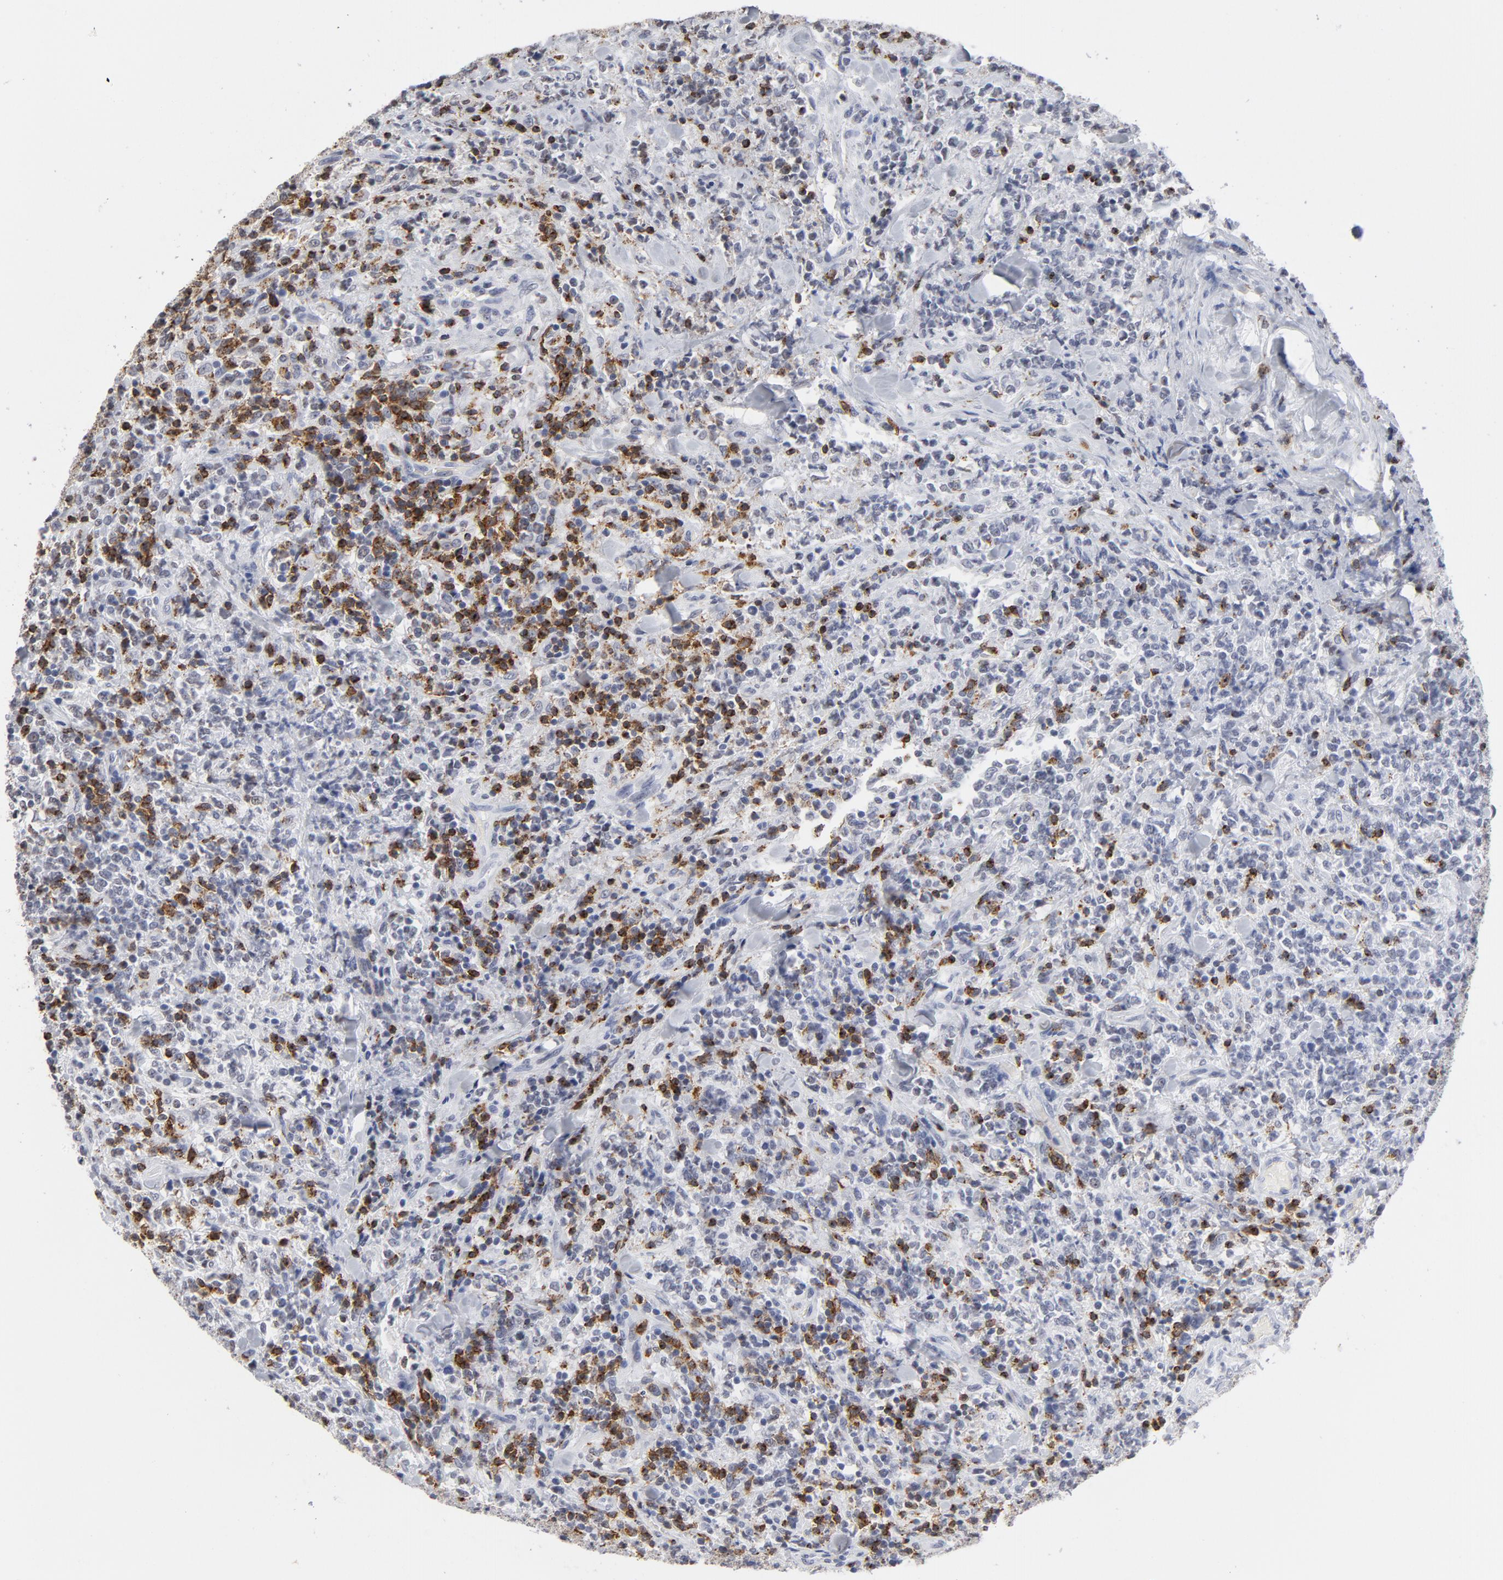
{"staining": {"intensity": "negative", "quantity": "none", "location": "none"}, "tissue": "lymphoma", "cell_type": "Tumor cells", "image_type": "cancer", "snomed": [{"axis": "morphology", "description": "Malignant lymphoma, non-Hodgkin's type, High grade"}, {"axis": "topography", "description": "Soft tissue"}], "caption": "Immunohistochemistry histopathology image of neoplastic tissue: human lymphoma stained with DAB reveals no significant protein positivity in tumor cells.", "gene": "CD2", "patient": {"sex": "male", "age": 18}}